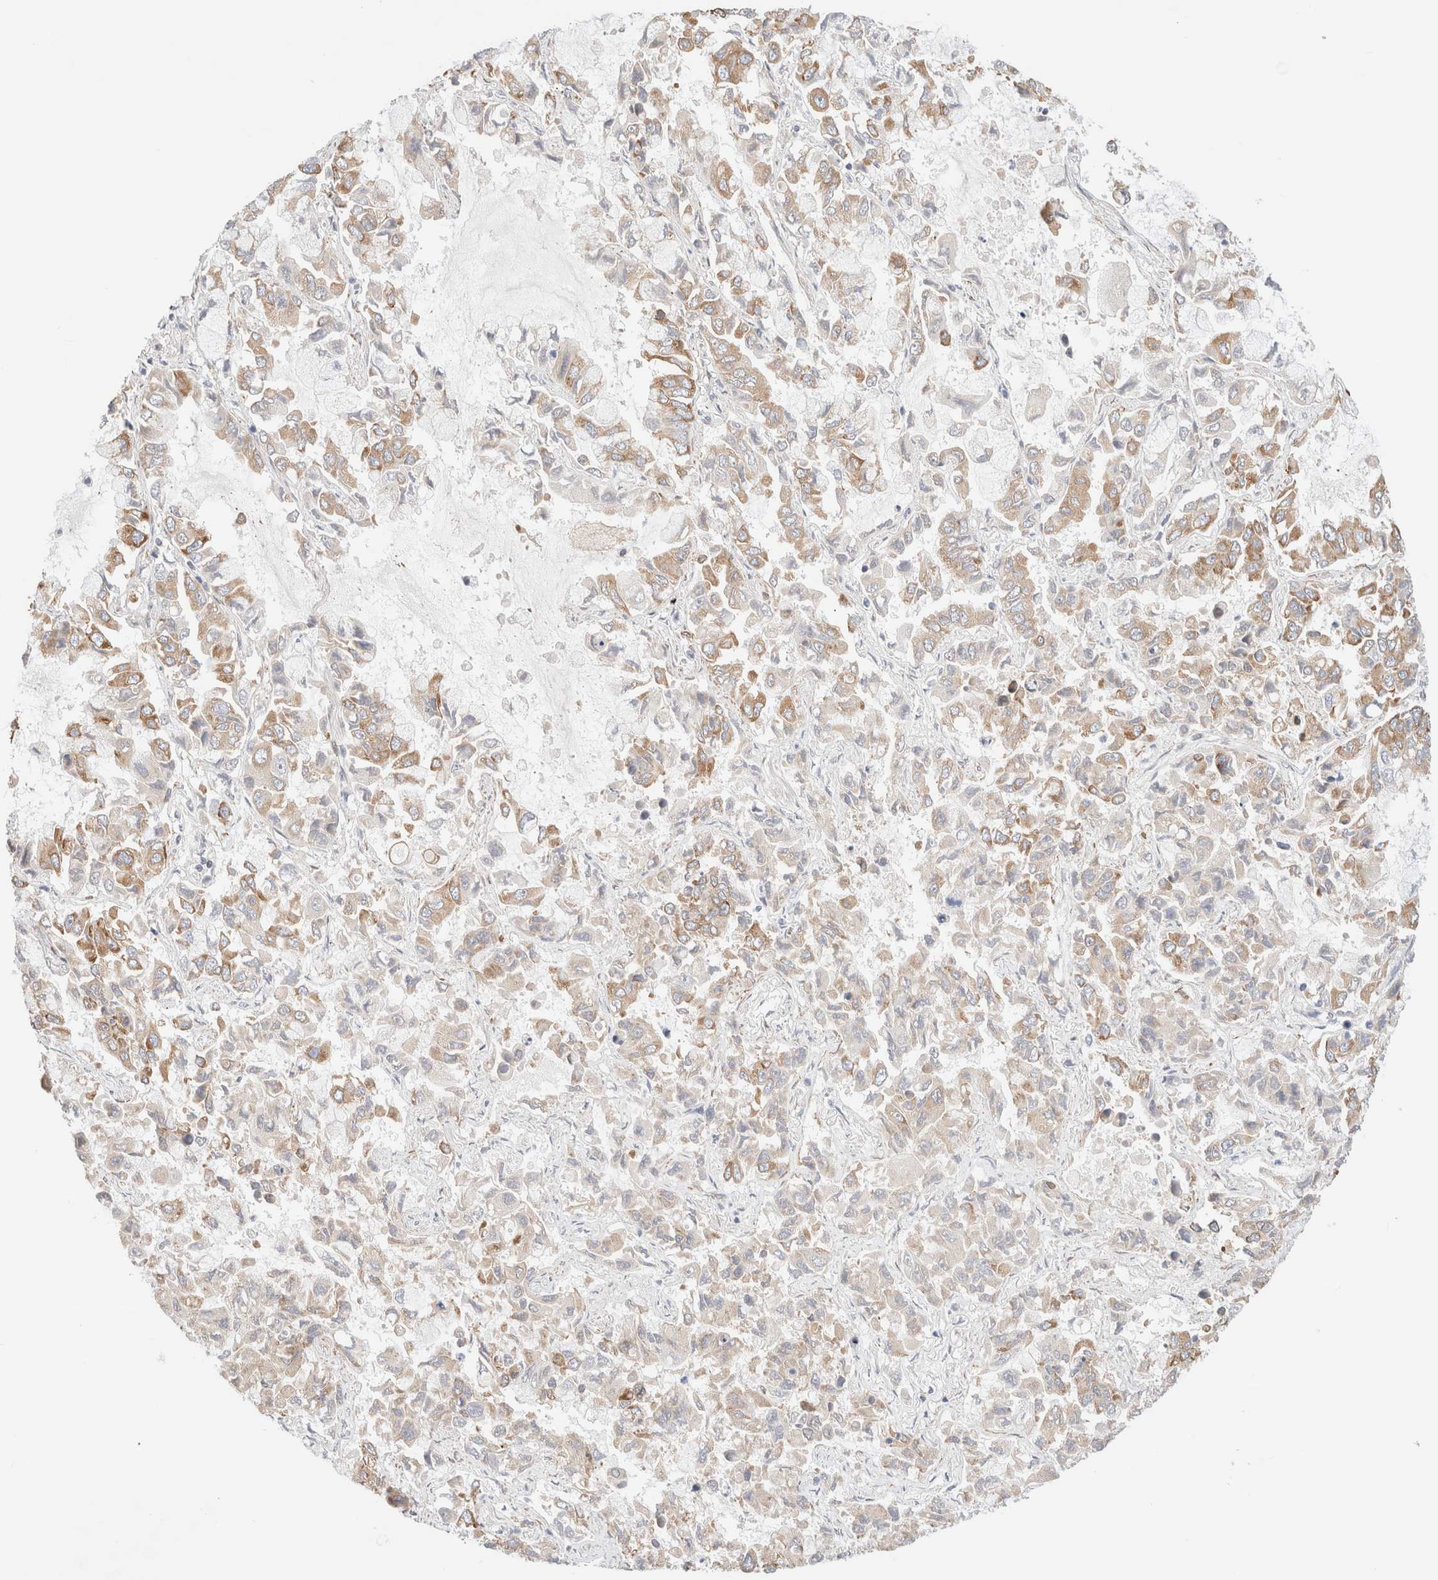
{"staining": {"intensity": "moderate", "quantity": ">75%", "location": "cytoplasmic/membranous"}, "tissue": "lung cancer", "cell_type": "Tumor cells", "image_type": "cancer", "snomed": [{"axis": "morphology", "description": "Adenocarcinoma, NOS"}, {"axis": "topography", "description": "Lung"}], "caption": "Lung adenocarcinoma was stained to show a protein in brown. There is medium levels of moderate cytoplasmic/membranous staining in about >75% of tumor cells. (DAB IHC with brightfield microscopy, high magnification).", "gene": "RRP15", "patient": {"sex": "male", "age": 64}}